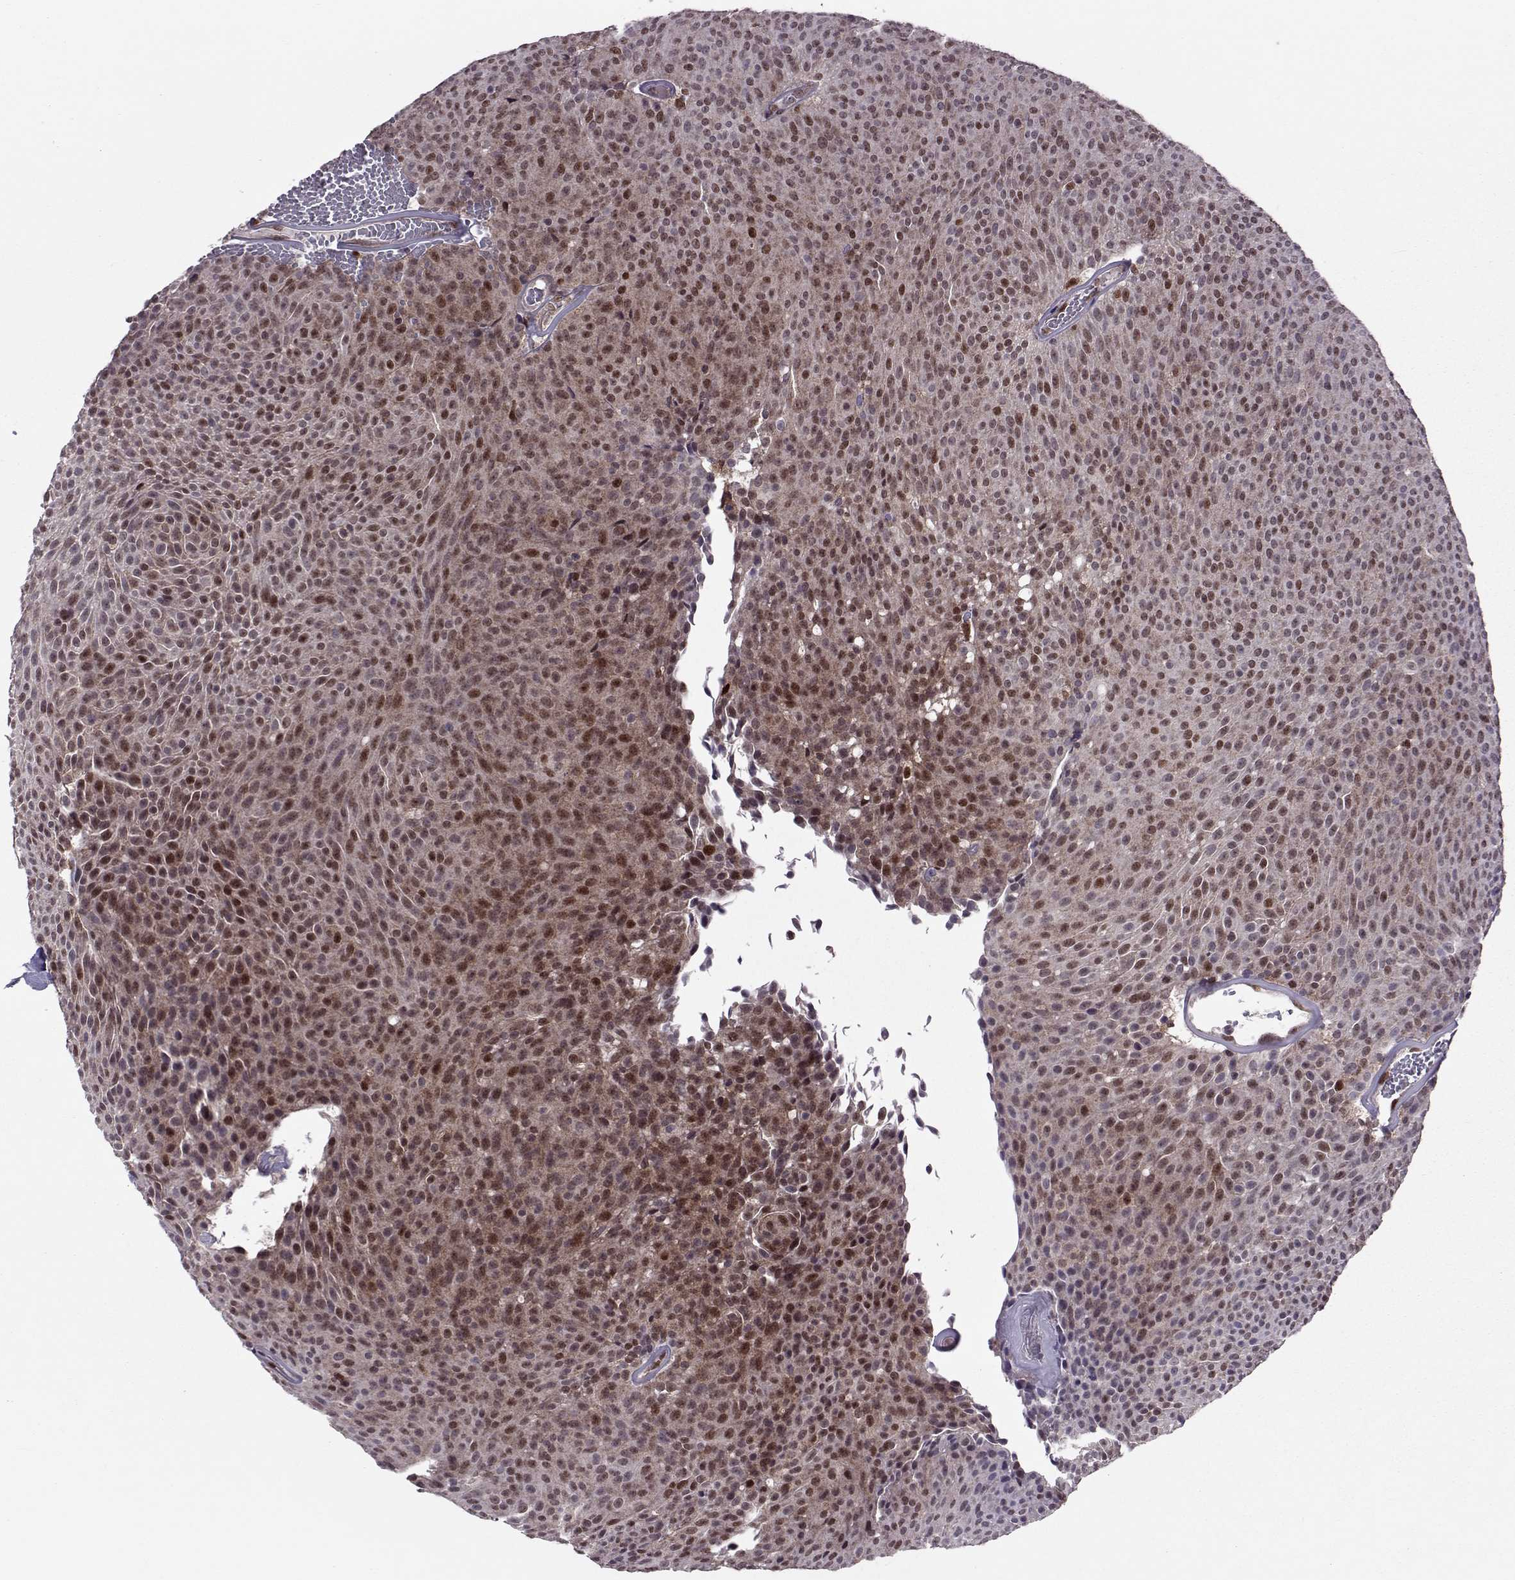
{"staining": {"intensity": "moderate", "quantity": "25%-75%", "location": "cytoplasmic/membranous,nuclear"}, "tissue": "urothelial cancer", "cell_type": "Tumor cells", "image_type": "cancer", "snomed": [{"axis": "morphology", "description": "Urothelial carcinoma, Low grade"}, {"axis": "topography", "description": "Urinary bladder"}], "caption": "Protein staining demonstrates moderate cytoplasmic/membranous and nuclear expression in about 25%-75% of tumor cells in urothelial cancer.", "gene": "CDK4", "patient": {"sex": "male", "age": 77}}